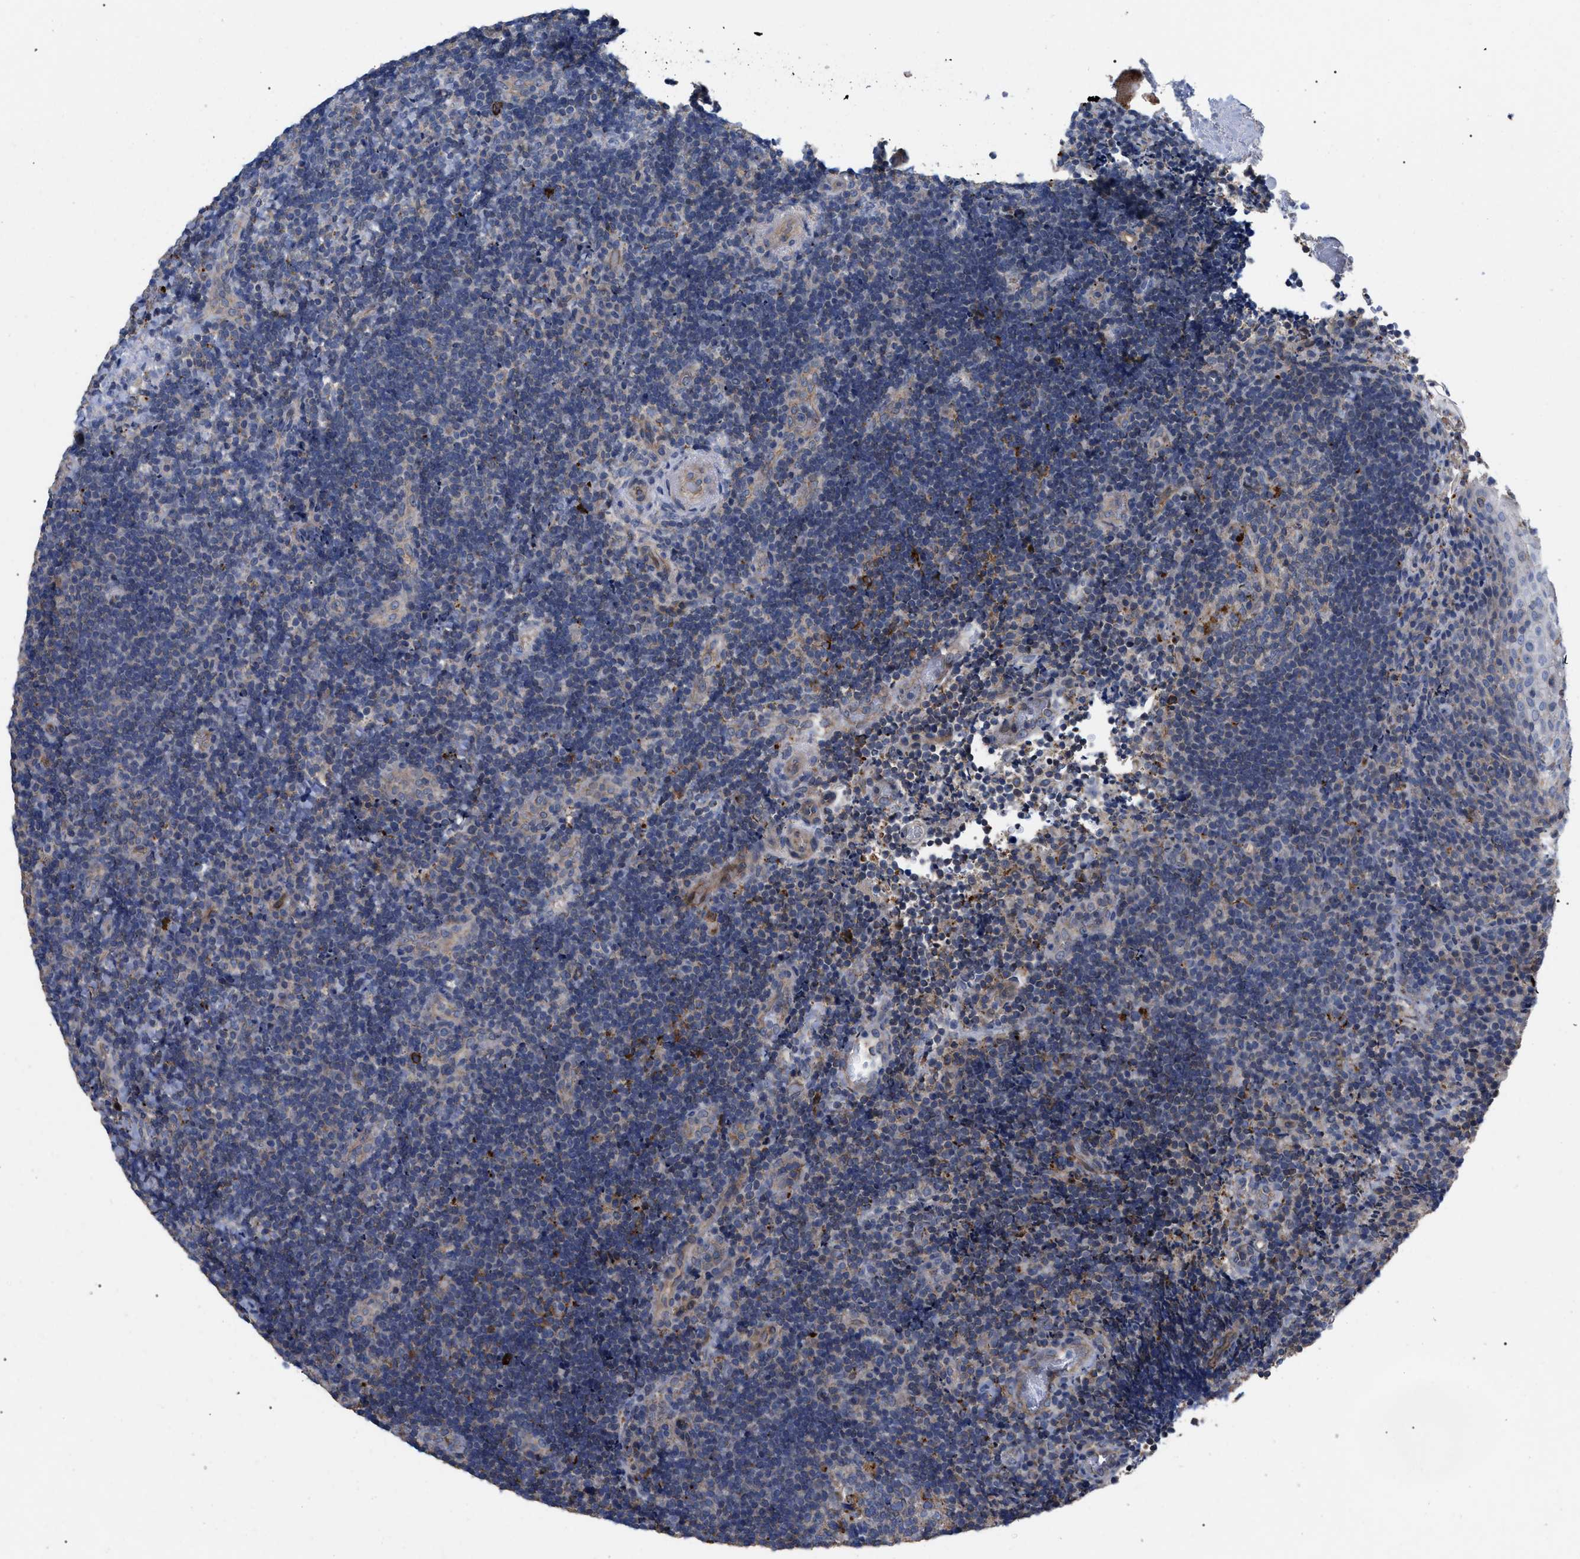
{"staining": {"intensity": "negative", "quantity": "none", "location": "none"}, "tissue": "lymphoma", "cell_type": "Tumor cells", "image_type": "cancer", "snomed": [{"axis": "morphology", "description": "Malignant lymphoma, non-Hodgkin's type, High grade"}, {"axis": "topography", "description": "Tonsil"}], "caption": "Immunohistochemistry (IHC) histopathology image of neoplastic tissue: lymphoma stained with DAB reveals no significant protein staining in tumor cells.", "gene": "FAM171A2", "patient": {"sex": "female", "age": 36}}